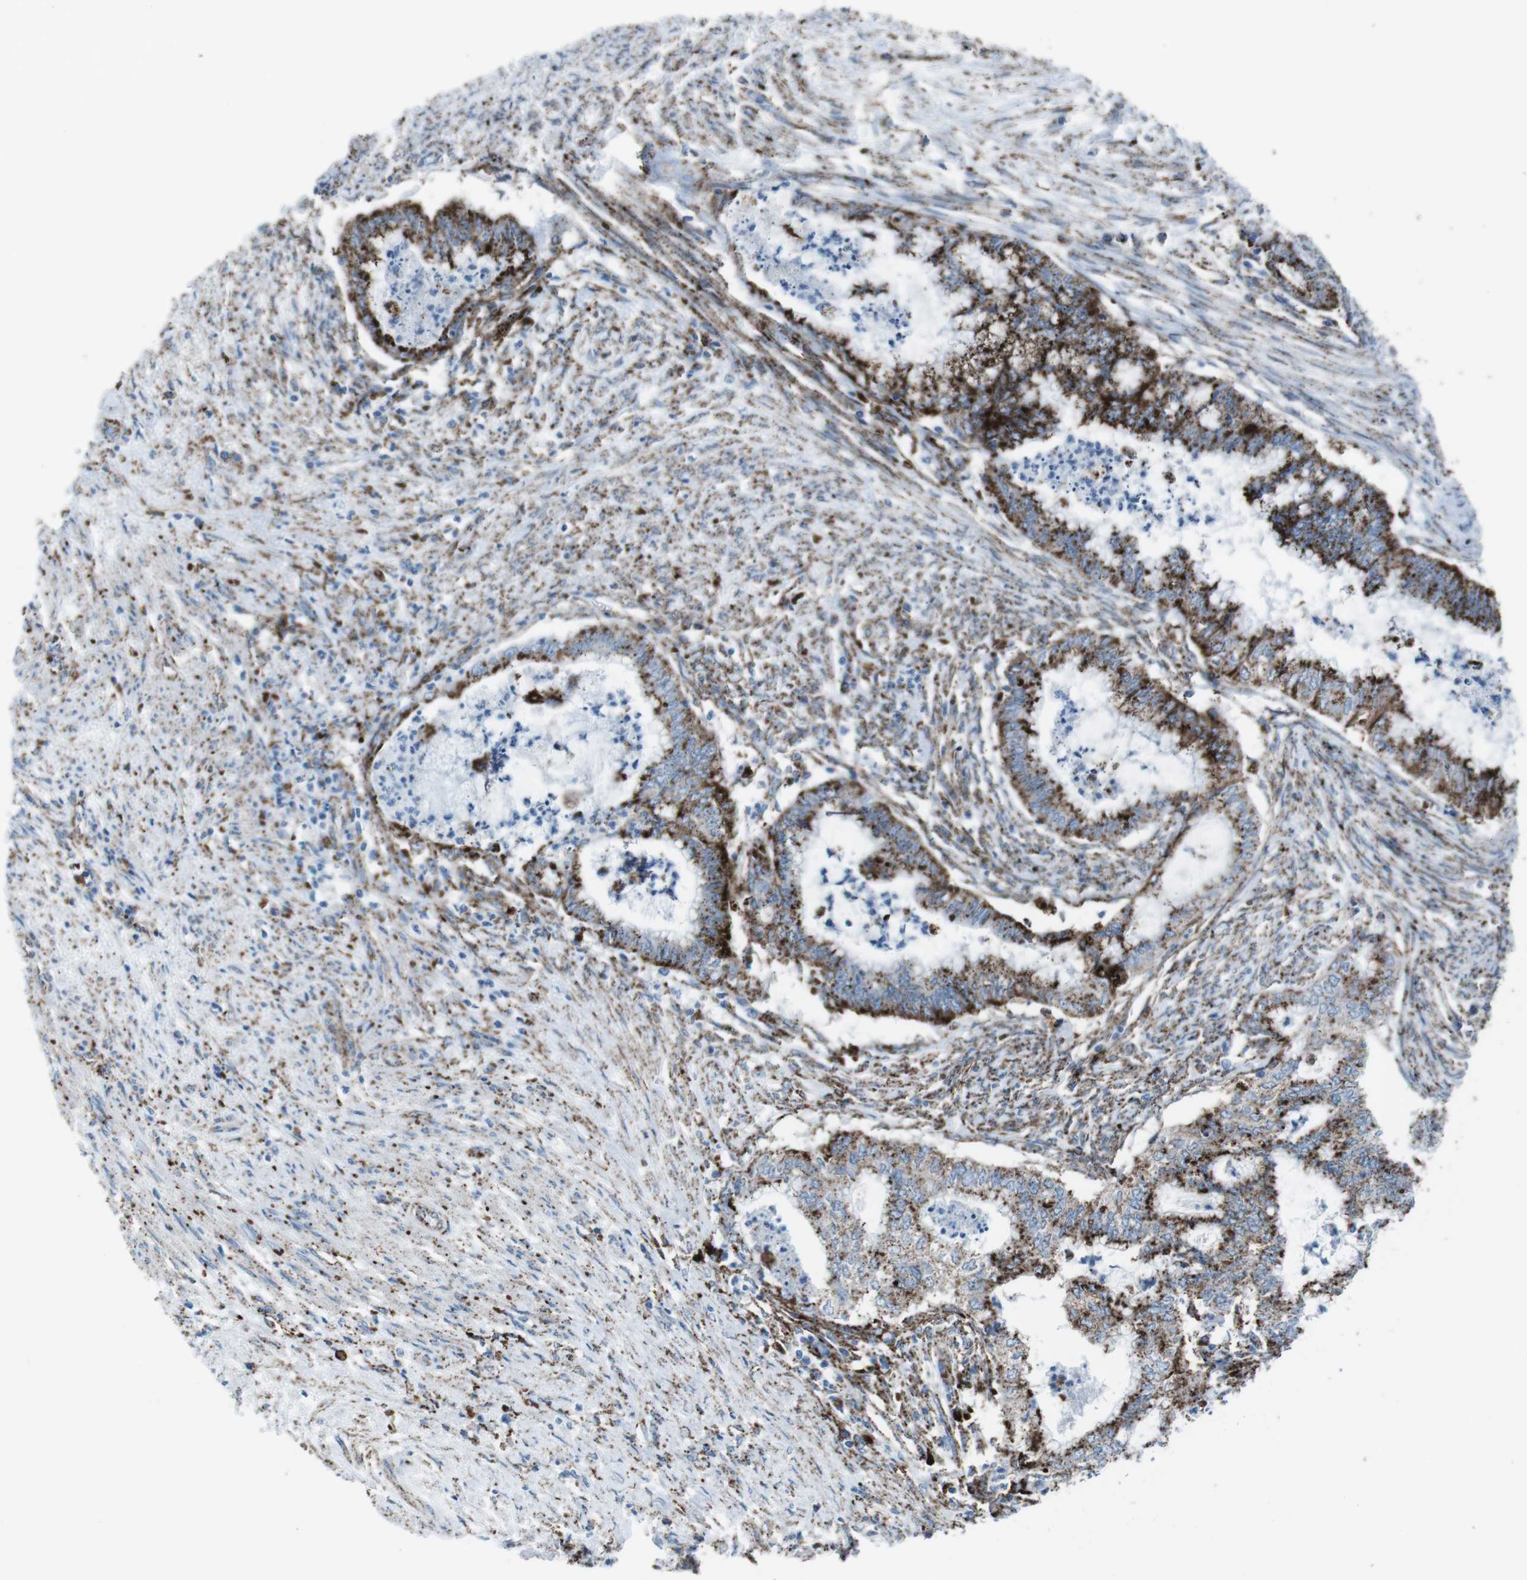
{"staining": {"intensity": "strong", "quantity": ">75%", "location": "cytoplasmic/membranous"}, "tissue": "endometrial cancer", "cell_type": "Tumor cells", "image_type": "cancer", "snomed": [{"axis": "morphology", "description": "Necrosis, NOS"}, {"axis": "morphology", "description": "Adenocarcinoma, NOS"}, {"axis": "topography", "description": "Endometrium"}], "caption": "Immunohistochemical staining of human endometrial cancer displays strong cytoplasmic/membranous protein positivity in approximately >75% of tumor cells.", "gene": "SCARB2", "patient": {"sex": "female", "age": 79}}